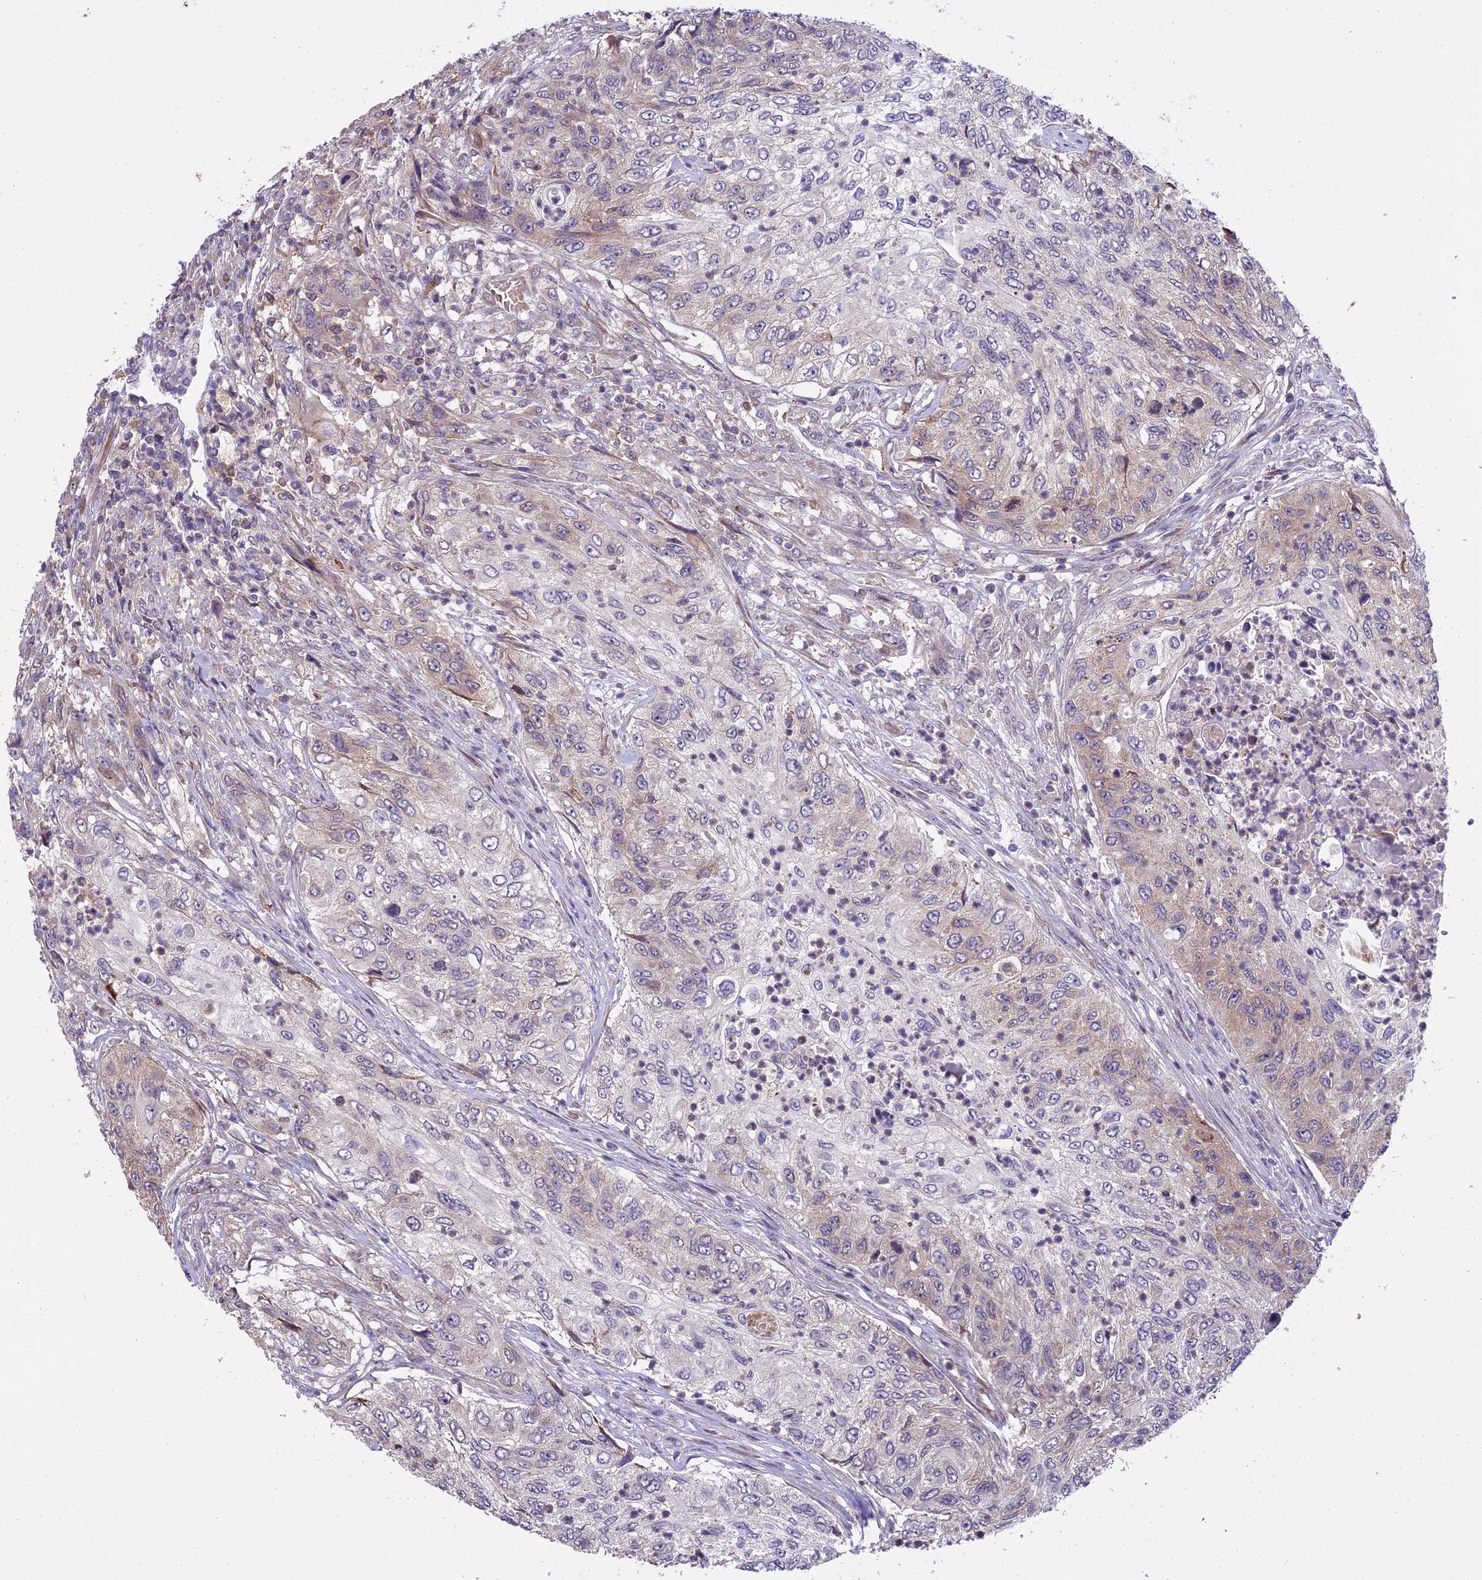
{"staining": {"intensity": "weak", "quantity": "<25%", "location": "cytoplasmic/membranous"}, "tissue": "urothelial cancer", "cell_type": "Tumor cells", "image_type": "cancer", "snomed": [{"axis": "morphology", "description": "Urothelial carcinoma, High grade"}, {"axis": "topography", "description": "Urinary bladder"}], "caption": "Tumor cells show no significant protein expression in urothelial cancer.", "gene": "CENPL", "patient": {"sex": "female", "age": 60}}